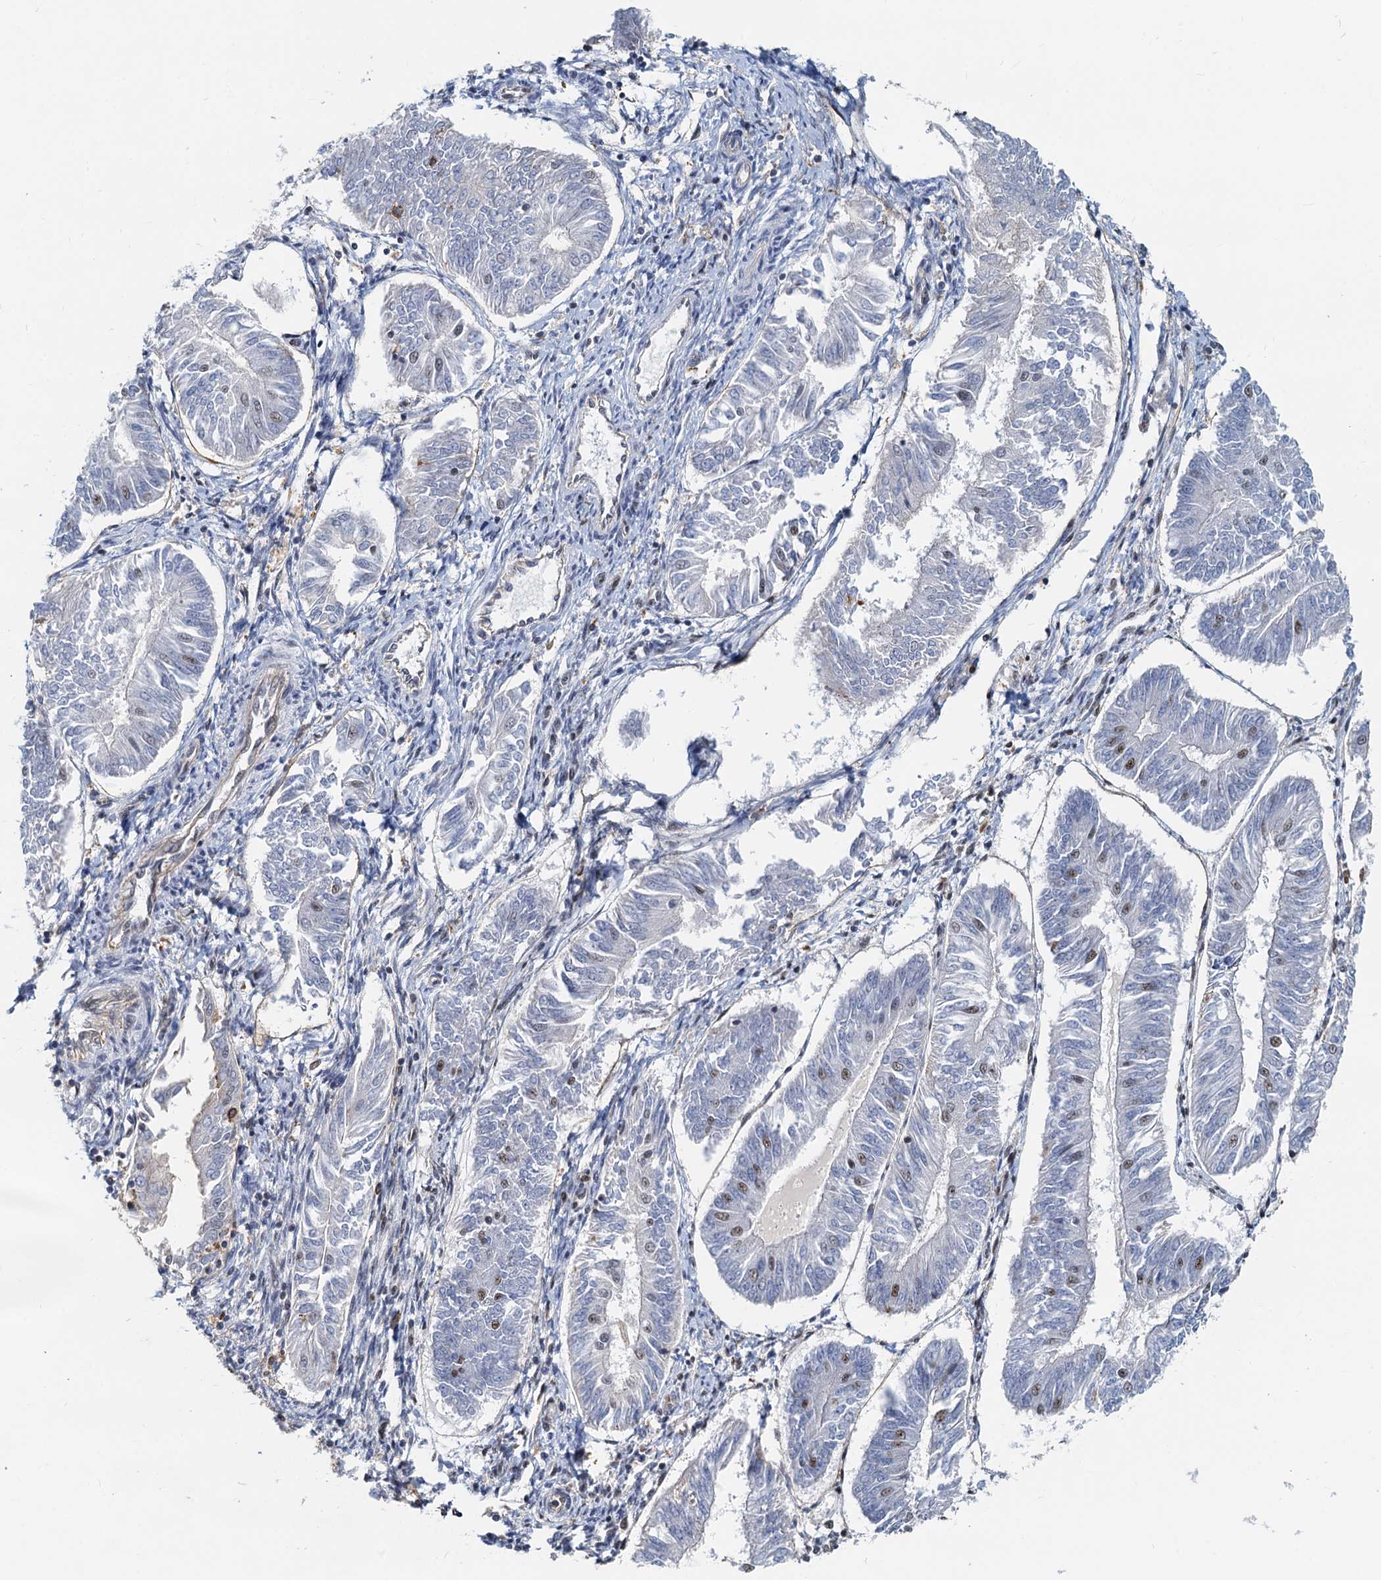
{"staining": {"intensity": "negative", "quantity": "none", "location": "none"}, "tissue": "endometrial cancer", "cell_type": "Tumor cells", "image_type": "cancer", "snomed": [{"axis": "morphology", "description": "Adenocarcinoma, NOS"}, {"axis": "topography", "description": "Endometrium"}], "caption": "Human endometrial cancer stained for a protein using IHC demonstrates no expression in tumor cells.", "gene": "RBM26", "patient": {"sex": "female", "age": 58}}